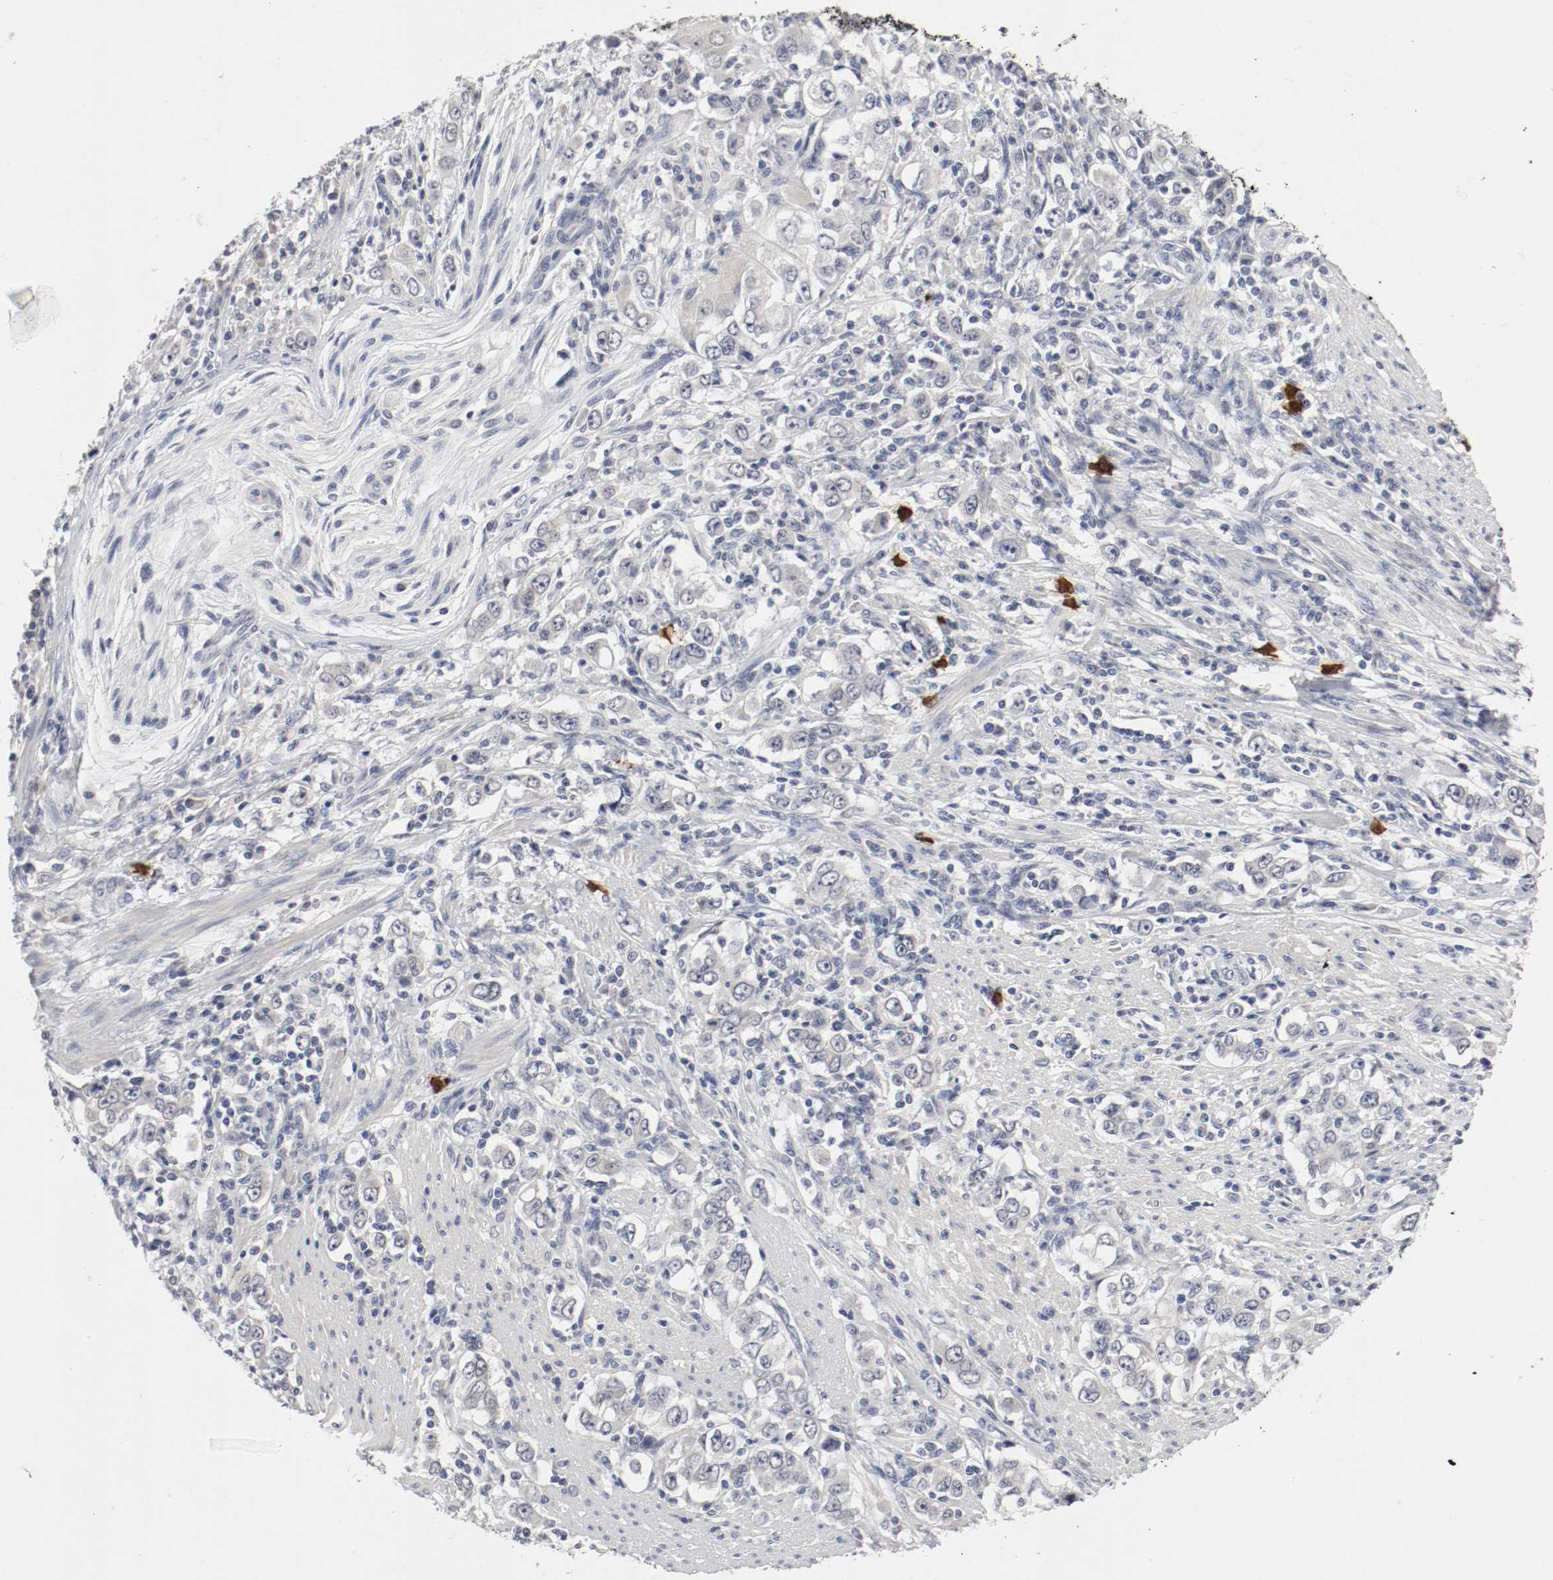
{"staining": {"intensity": "negative", "quantity": "none", "location": "none"}, "tissue": "stomach cancer", "cell_type": "Tumor cells", "image_type": "cancer", "snomed": [{"axis": "morphology", "description": "Adenocarcinoma, NOS"}, {"axis": "topography", "description": "Stomach, lower"}], "caption": "There is no significant positivity in tumor cells of adenocarcinoma (stomach). (Stains: DAB immunohistochemistry (IHC) with hematoxylin counter stain, Microscopy: brightfield microscopy at high magnification).", "gene": "CEBPE", "patient": {"sex": "female", "age": 72}}